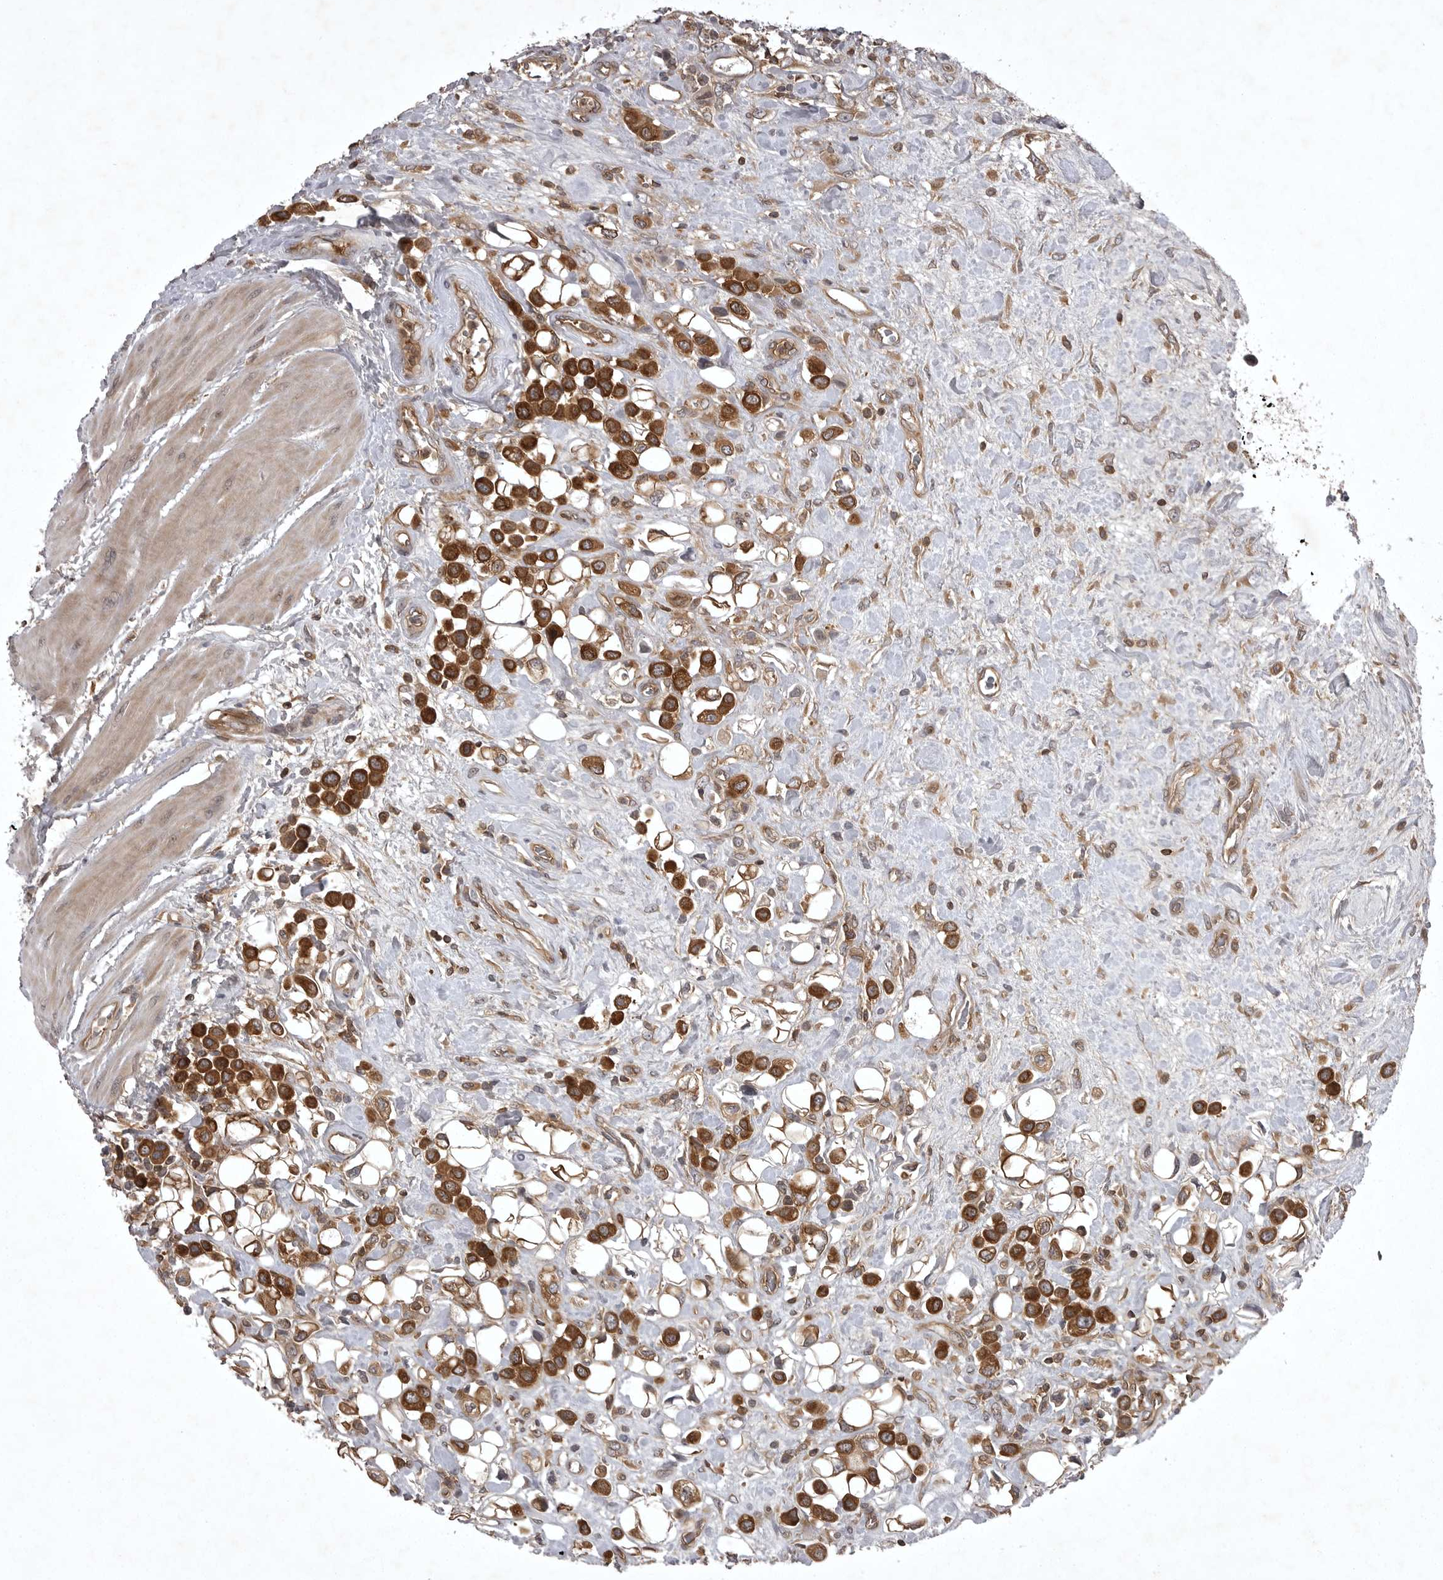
{"staining": {"intensity": "strong", "quantity": ">75%", "location": "cytoplasmic/membranous"}, "tissue": "urothelial cancer", "cell_type": "Tumor cells", "image_type": "cancer", "snomed": [{"axis": "morphology", "description": "Urothelial carcinoma, High grade"}, {"axis": "topography", "description": "Urinary bladder"}], "caption": "The immunohistochemical stain highlights strong cytoplasmic/membranous staining in tumor cells of urothelial cancer tissue.", "gene": "STK24", "patient": {"sex": "male", "age": 50}}